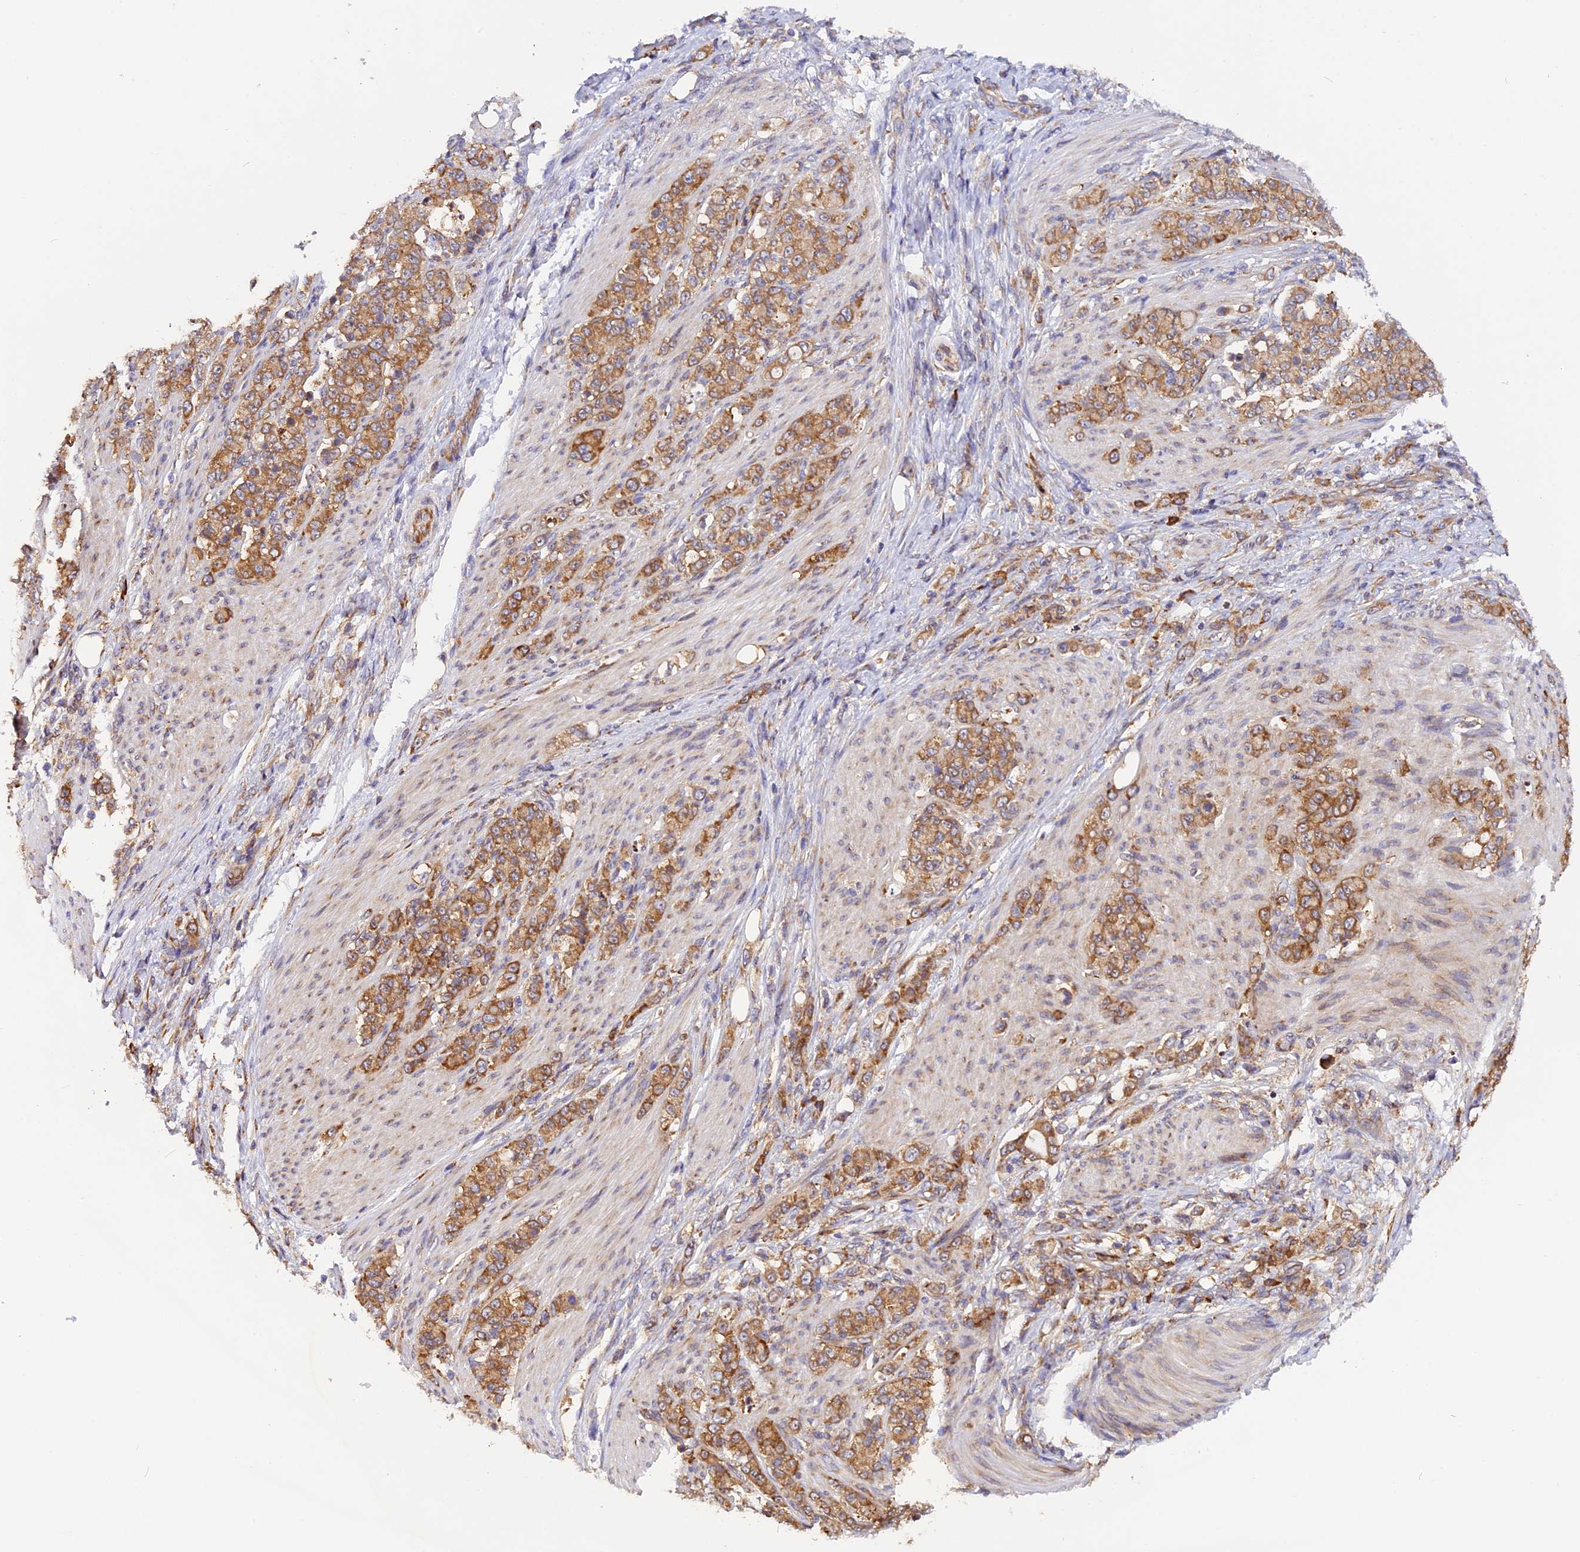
{"staining": {"intensity": "moderate", "quantity": ">75%", "location": "cytoplasmic/membranous"}, "tissue": "stomach cancer", "cell_type": "Tumor cells", "image_type": "cancer", "snomed": [{"axis": "morphology", "description": "Adenocarcinoma, NOS"}, {"axis": "topography", "description": "Stomach"}], "caption": "The image shows a brown stain indicating the presence of a protein in the cytoplasmic/membranous of tumor cells in adenocarcinoma (stomach). Using DAB (3,3'-diaminobenzidine) (brown) and hematoxylin (blue) stains, captured at high magnification using brightfield microscopy.", "gene": "GNPTAB", "patient": {"sex": "female", "age": 79}}